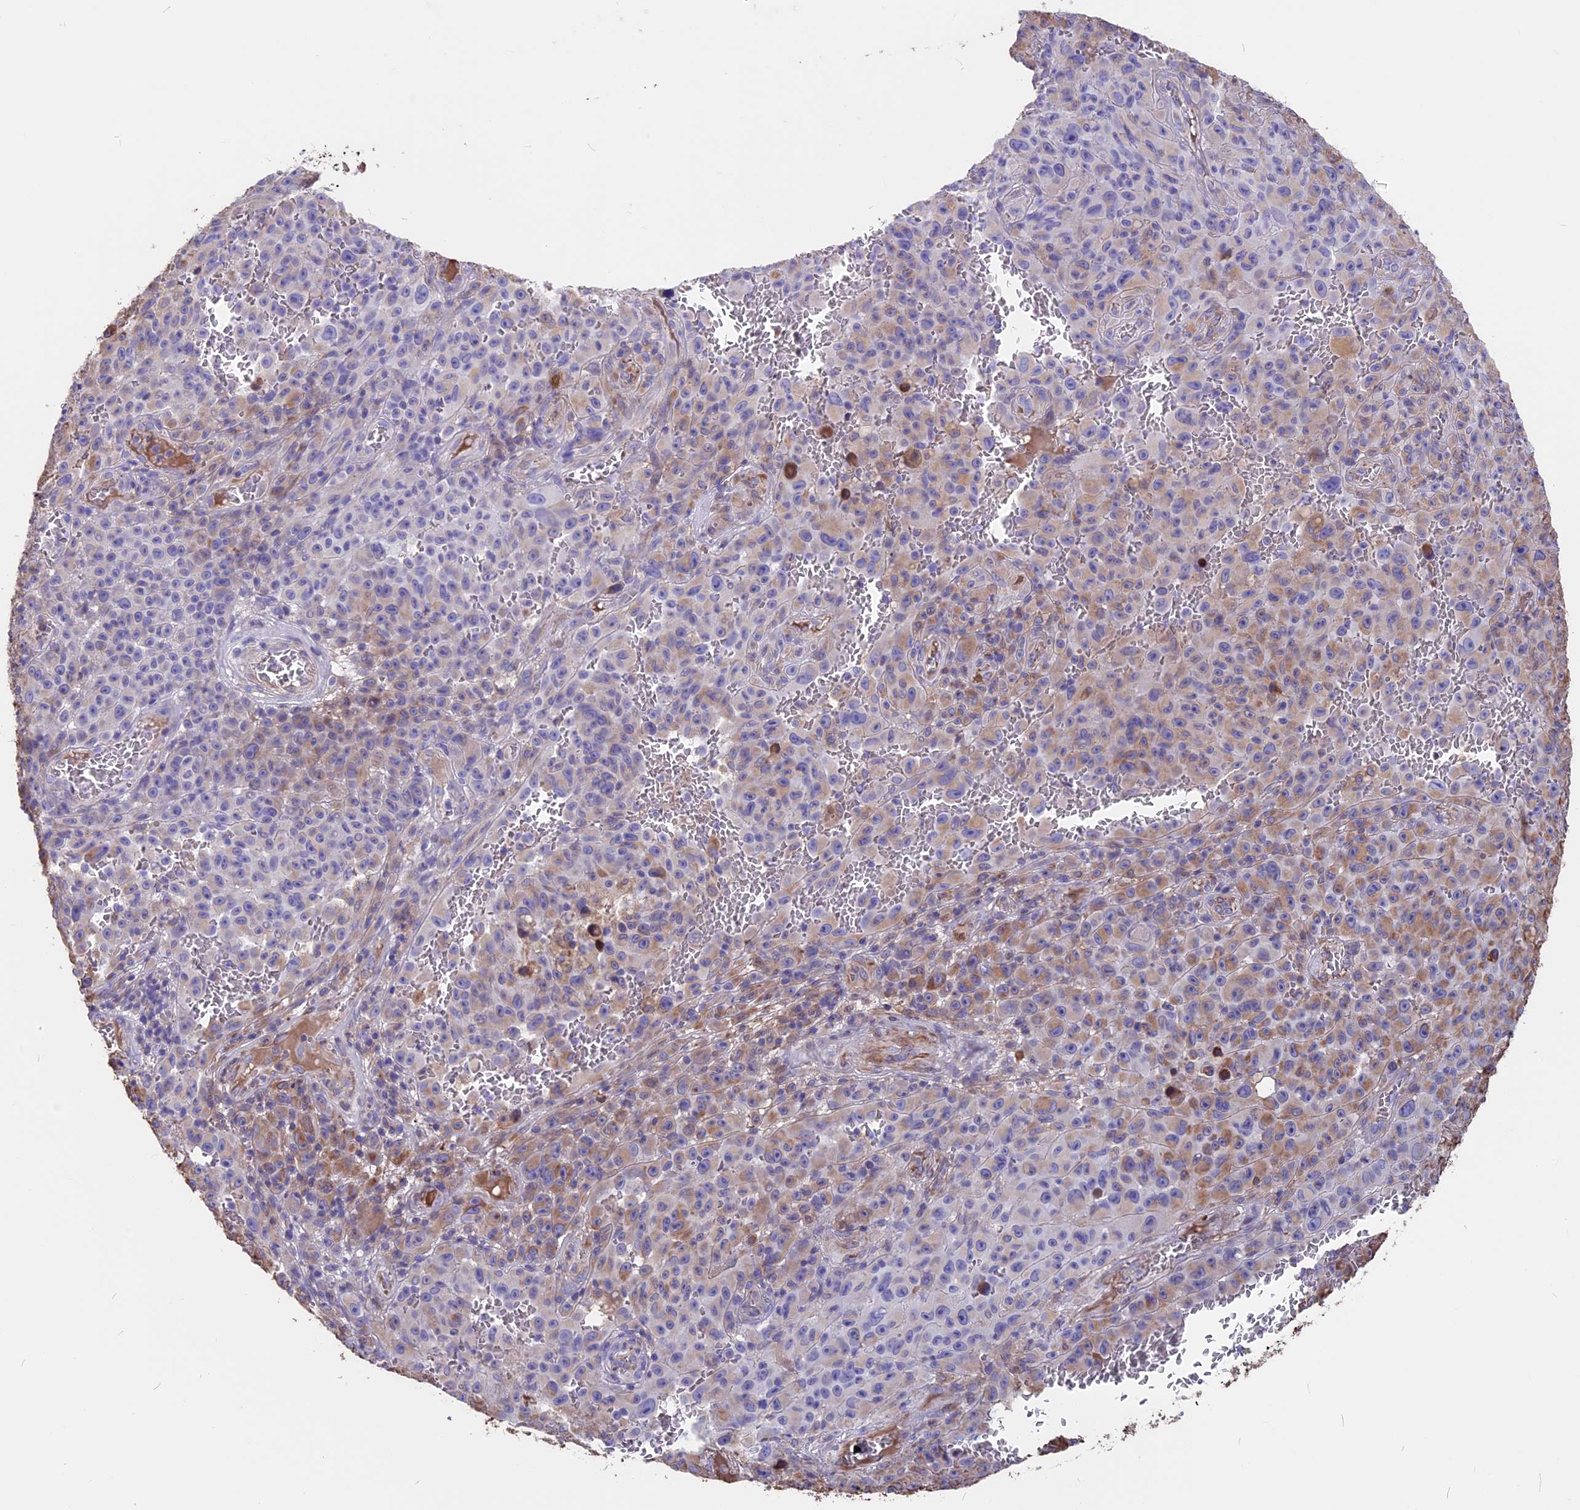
{"staining": {"intensity": "weak", "quantity": "<25%", "location": "cytoplasmic/membranous"}, "tissue": "melanoma", "cell_type": "Tumor cells", "image_type": "cancer", "snomed": [{"axis": "morphology", "description": "Malignant melanoma, NOS"}, {"axis": "topography", "description": "Skin"}], "caption": "Photomicrograph shows no protein staining in tumor cells of malignant melanoma tissue.", "gene": "SEH1L", "patient": {"sex": "female", "age": 82}}